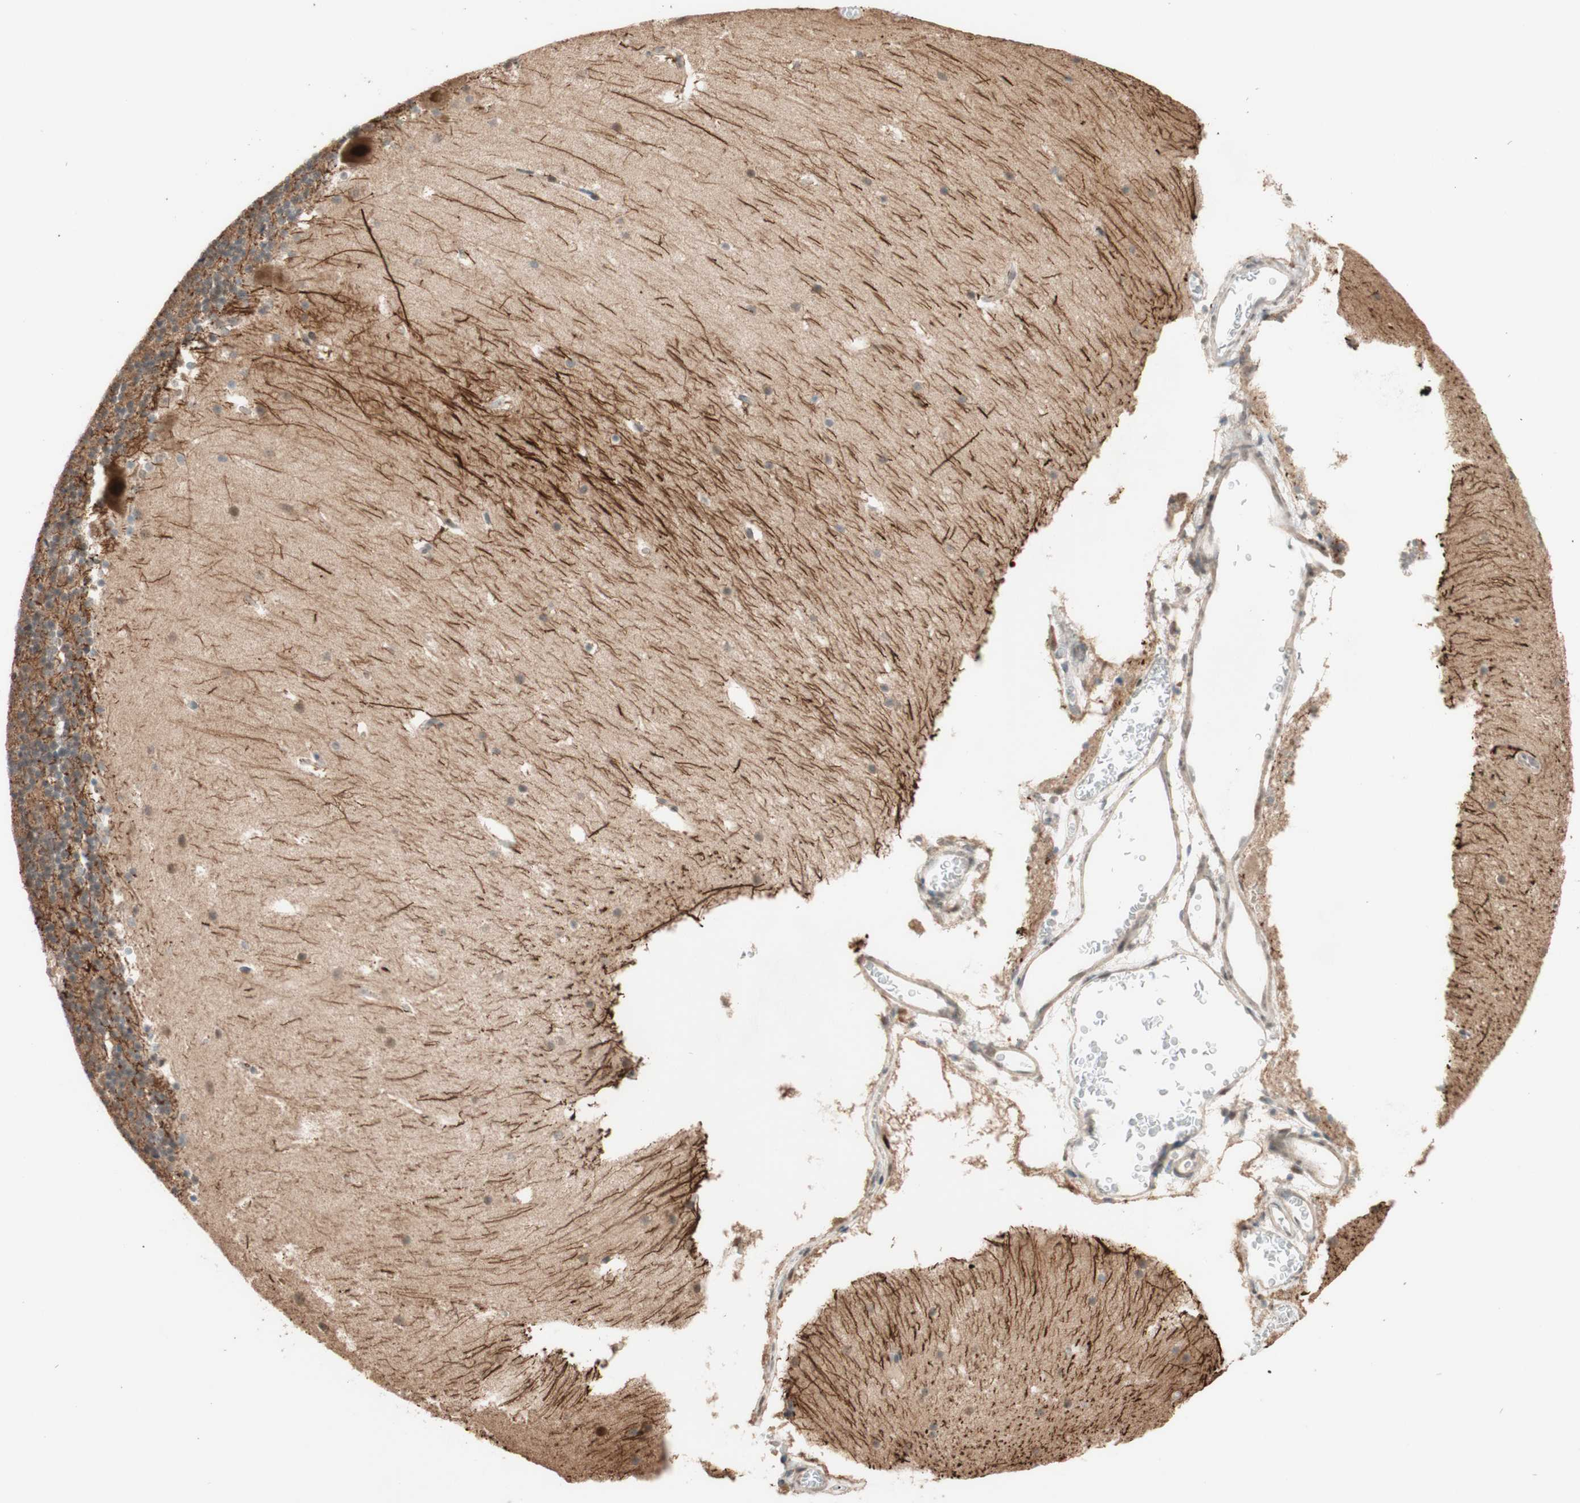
{"staining": {"intensity": "moderate", "quantity": ">75%", "location": "cytoplasmic/membranous"}, "tissue": "cerebellum", "cell_type": "Cells in granular layer", "image_type": "normal", "snomed": [{"axis": "morphology", "description": "Normal tissue, NOS"}, {"axis": "topography", "description": "Cerebellum"}], "caption": "Approximately >75% of cells in granular layer in normal cerebellum show moderate cytoplasmic/membranous protein expression as visualized by brown immunohistochemical staining.", "gene": "CCNC", "patient": {"sex": "male", "age": 45}}